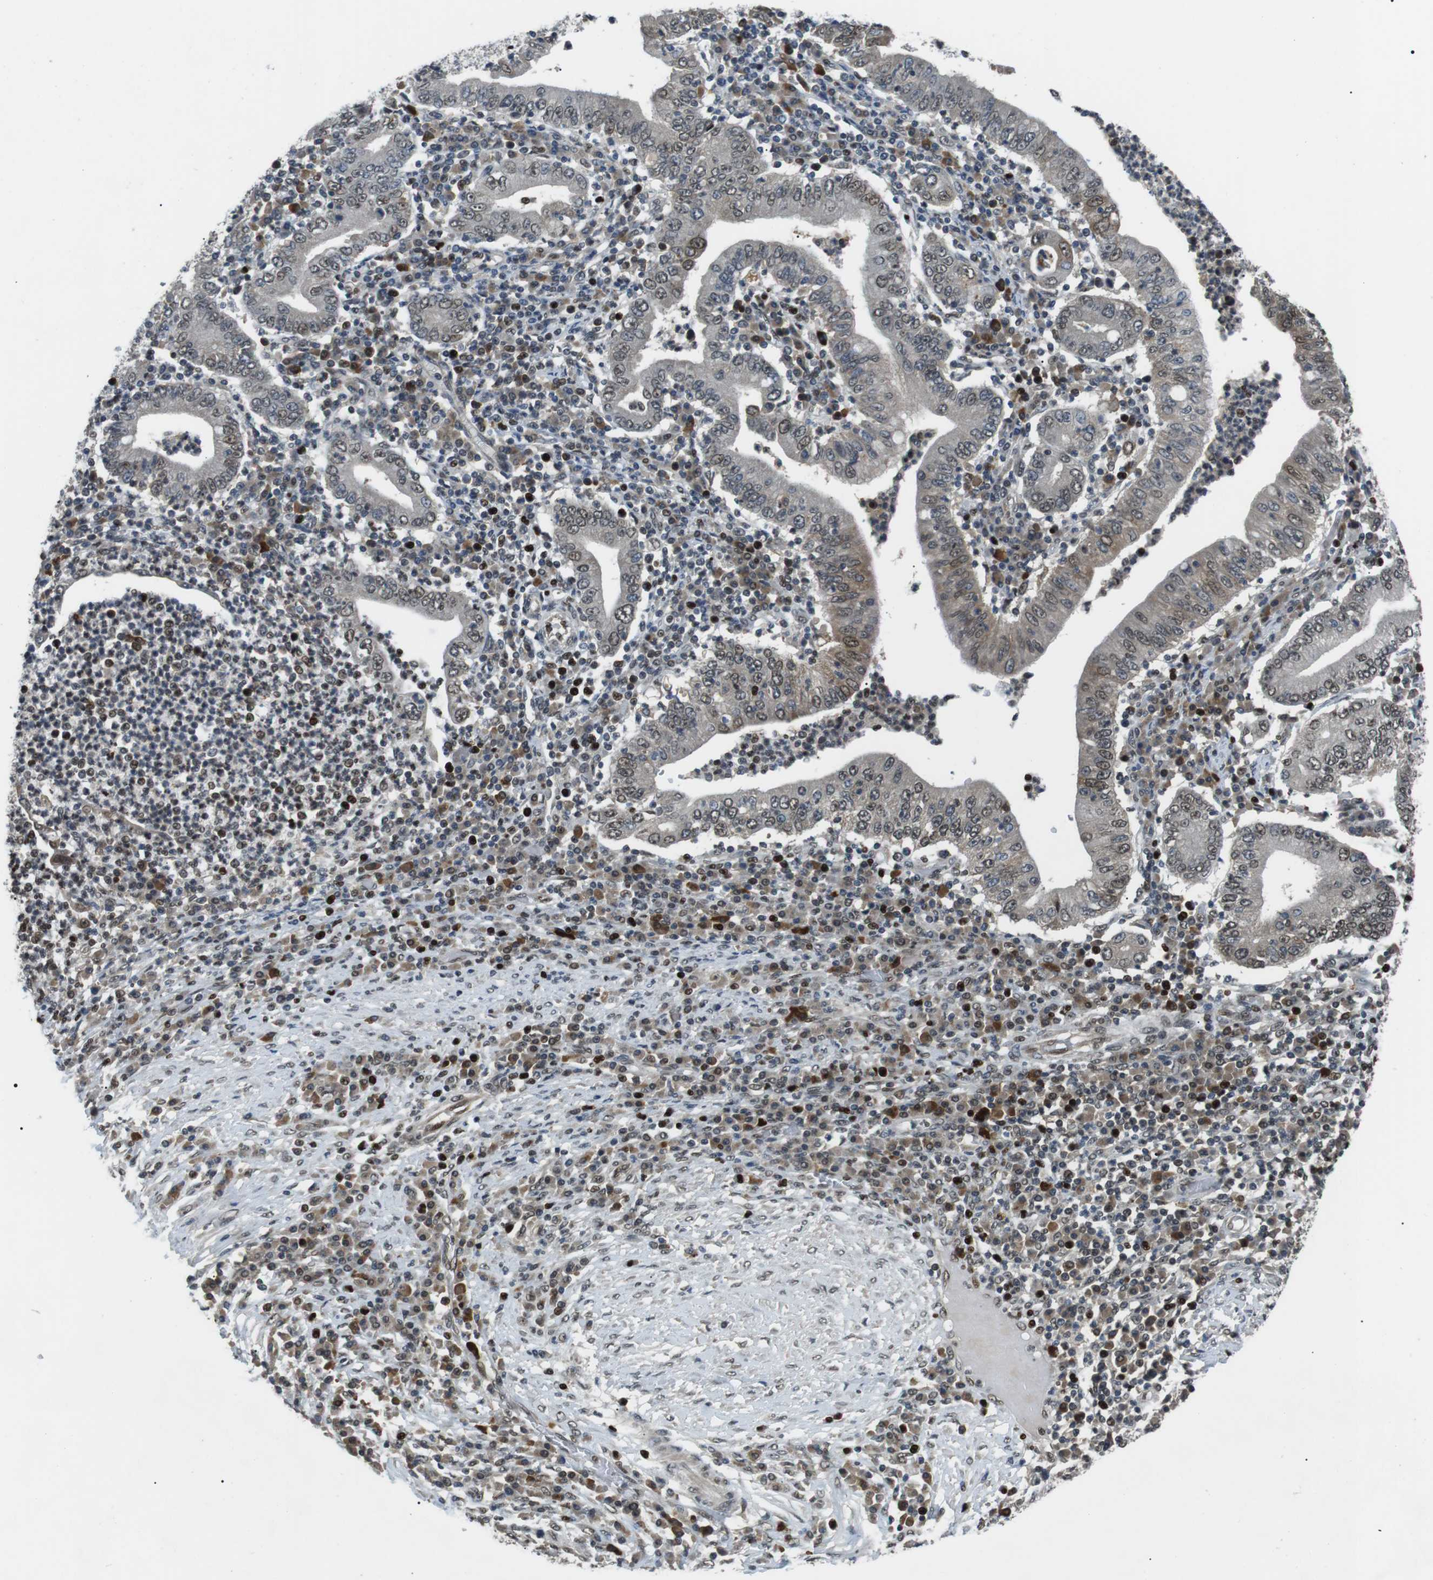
{"staining": {"intensity": "weak", "quantity": "25%-75%", "location": "cytoplasmic/membranous,nuclear"}, "tissue": "stomach cancer", "cell_type": "Tumor cells", "image_type": "cancer", "snomed": [{"axis": "morphology", "description": "Normal tissue, NOS"}, {"axis": "morphology", "description": "Adenocarcinoma, NOS"}, {"axis": "topography", "description": "Esophagus"}, {"axis": "topography", "description": "Stomach, upper"}, {"axis": "topography", "description": "Peripheral nerve tissue"}], "caption": "Immunohistochemistry (DAB (3,3'-diaminobenzidine)) staining of stomach adenocarcinoma displays weak cytoplasmic/membranous and nuclear protein expression in approximately 25%-75% of tumor cells.", "gene": "ORAI3", "patient": {"sex": "male", "age": 62}}